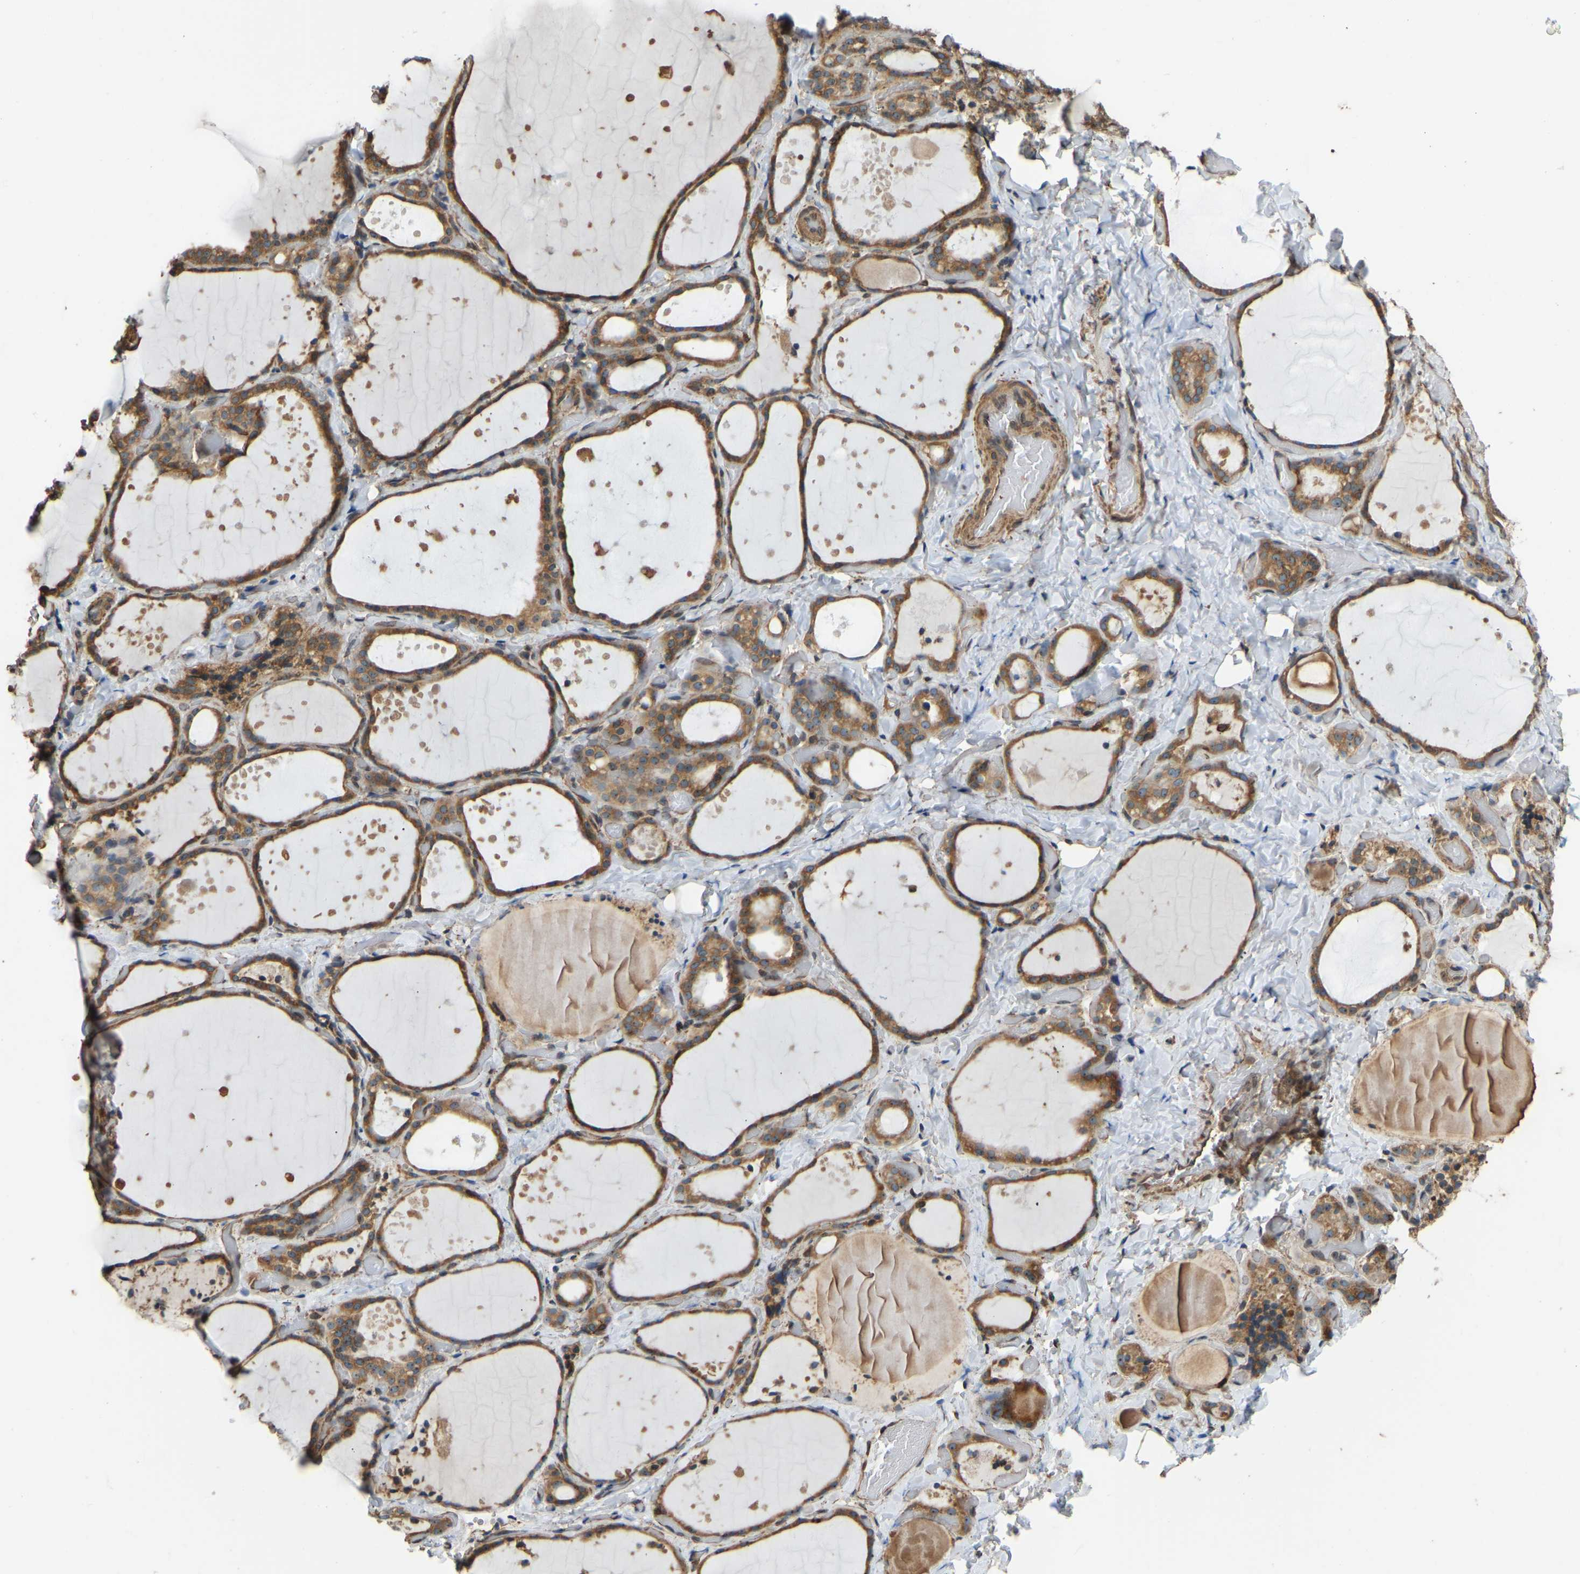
{"staining": {"intensity": "moderate", "quantity": ">75%", "location": "cytoplasmic/membranous"}, "tissue": "thyroid gland", "cell_type": "Glandular cells", "image_type": "normal", "snomed": [{"axis": "morphology", "description": "Normal tissue, NOS"}, {"axis": "topography", "description": "Thyroid gland"}], "caption": "Brown immunohistochemical staining in benign thyroid gland exhibits moderate cytoplasmic/membranous expression in about >75% of glandular cells.", "gene": "OS9", "patient": {"sex": "female", "age": 44}}